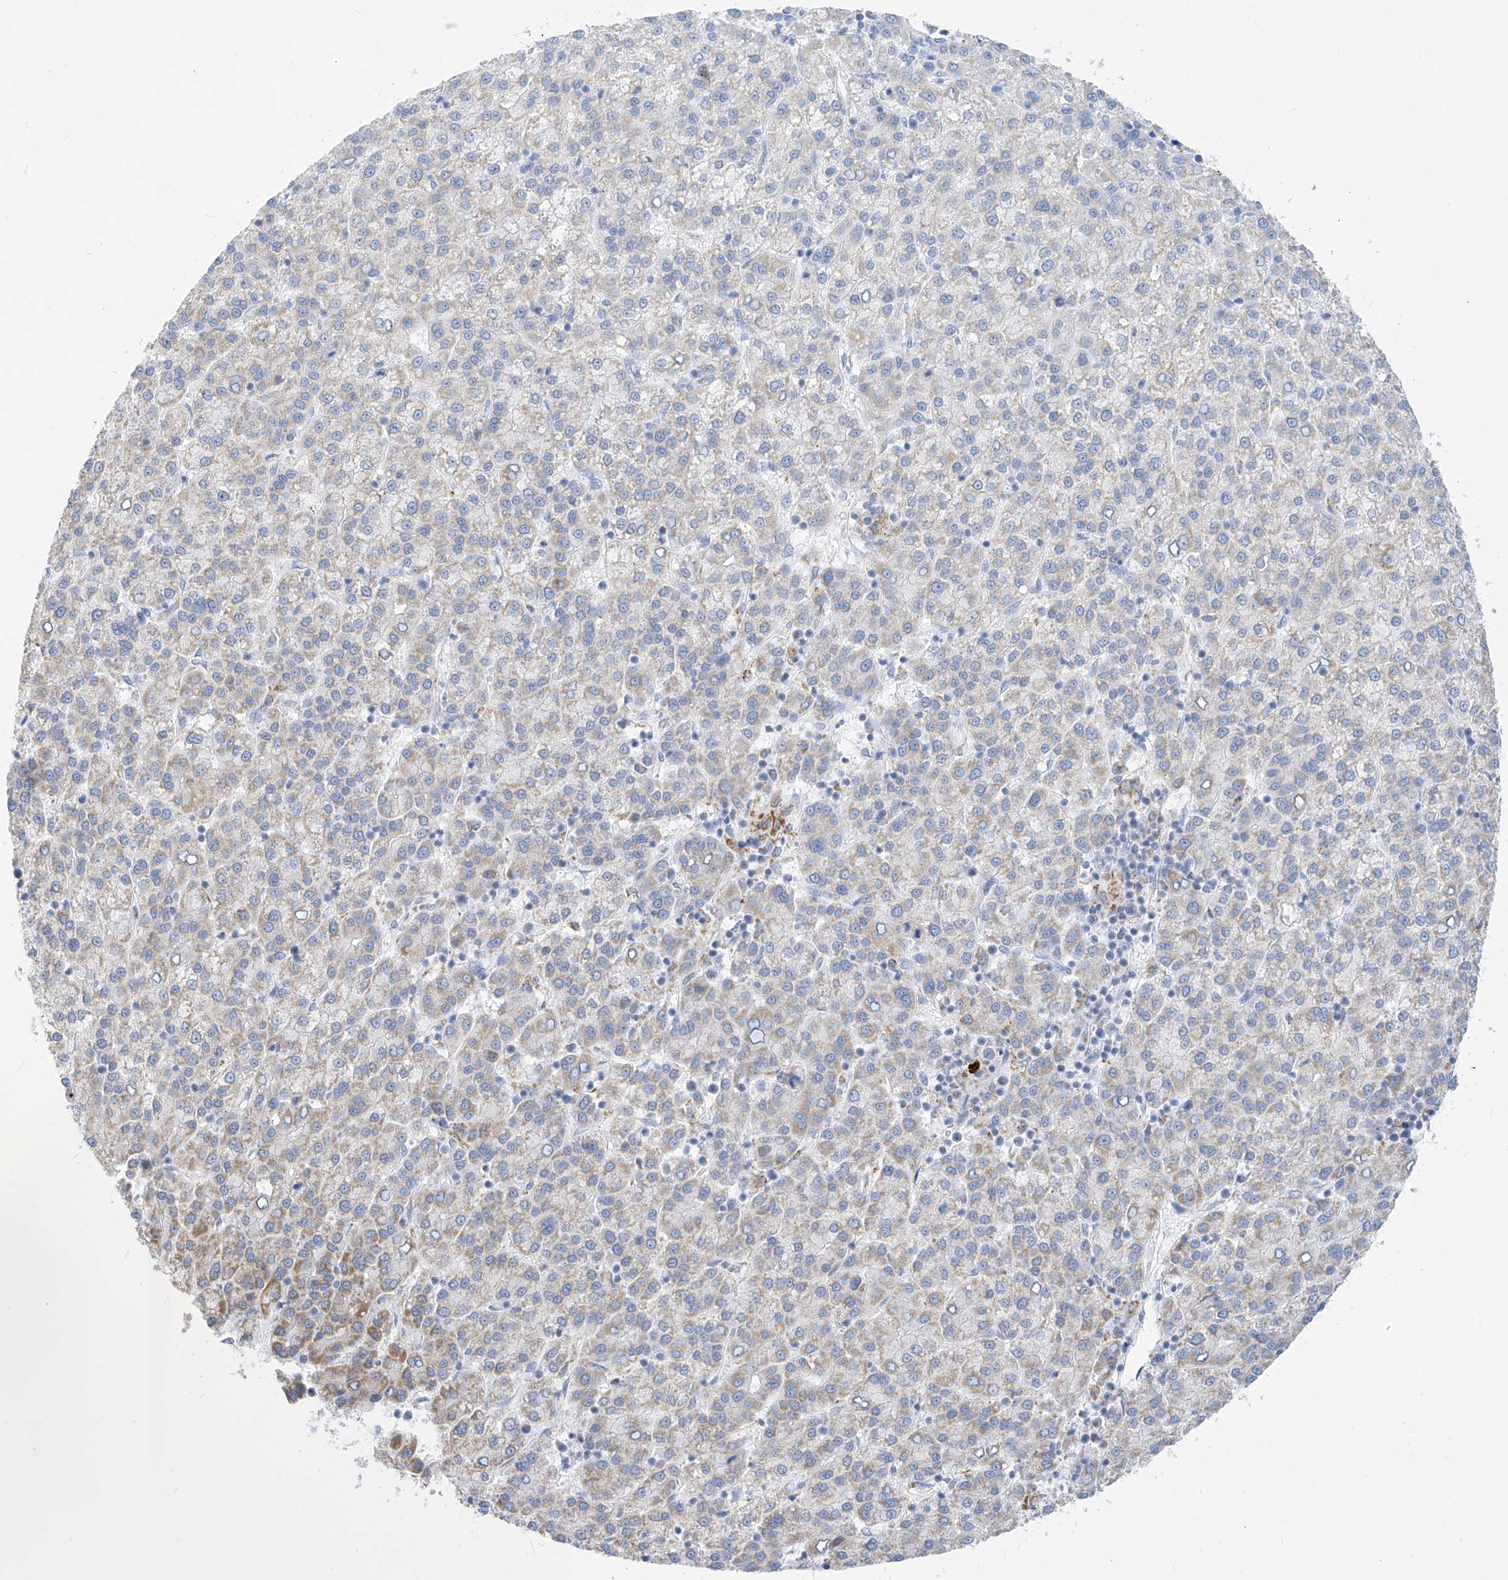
{"staining": {"intensity": "weak", "quantity": "<25%", "location": "cytoplasmic/membranous"}, "tissue": "liver cancer", "cell_type": "Tumor cells", "image_type": "cancer", "snomed": [{"axis": "morphology", "description": "Carcinoma, Hepatocellular, NOS"}, {"axis": "topography", "description": "Liver"}], "caption": "This is a micrograph of immunohistochemistry (IHC) staining of liver cancer, which shows no staining in tumor cells. (DAB (3,3'-diaminobenzidine) immunohistochemistry (IHC), high magnification).", "gene": "ZNF404", "patient": {"sex": "female", "age": 58}}